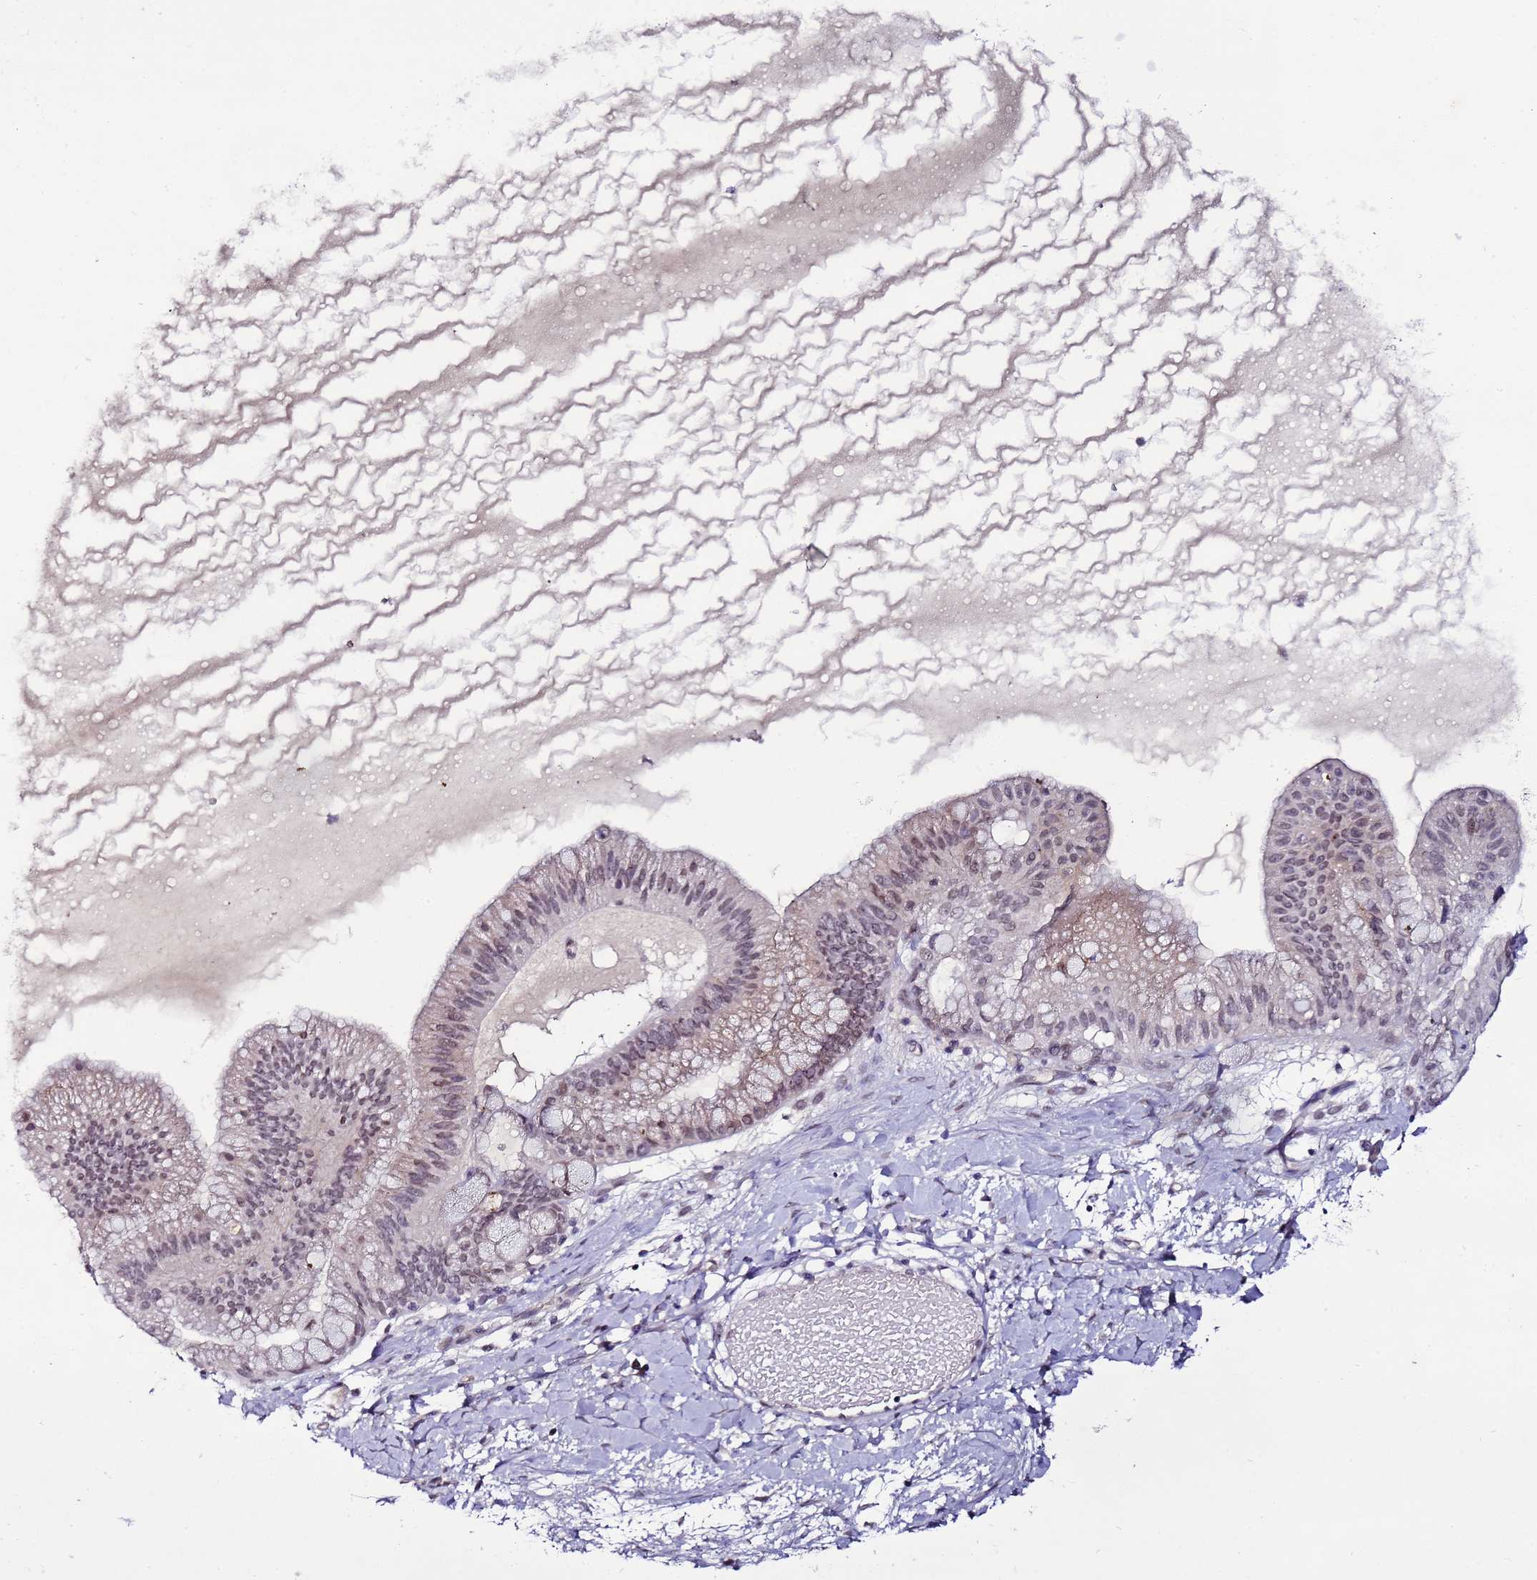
{"staining": {"intensity": "weak", "quantity": "<25%", "location": "nuclear"}, "tissue": "ovarian cancer", "cell_type": "Tumor cells", "image_type": "cancer", "snomed": [{"axis": "morphology", "description": "Cystadenocarcinoma, mucinous, NOS"}, {"axis": "topography", "description": "Ovary"}], "caption": "DAB (3,3'-diaminobenzidine) immunohistochemical staining of ovarian cancer (mucinous cystadenocarcinoma) displays no significant positivity in tumor cells. The staining is performed using DAB (3,3'-diaminobenzidine) brown chromogen with nuclei counter-stained in using hematoxylin.", "gene": "PSMA7", "patient": {"sex": "female", "age": 61}}